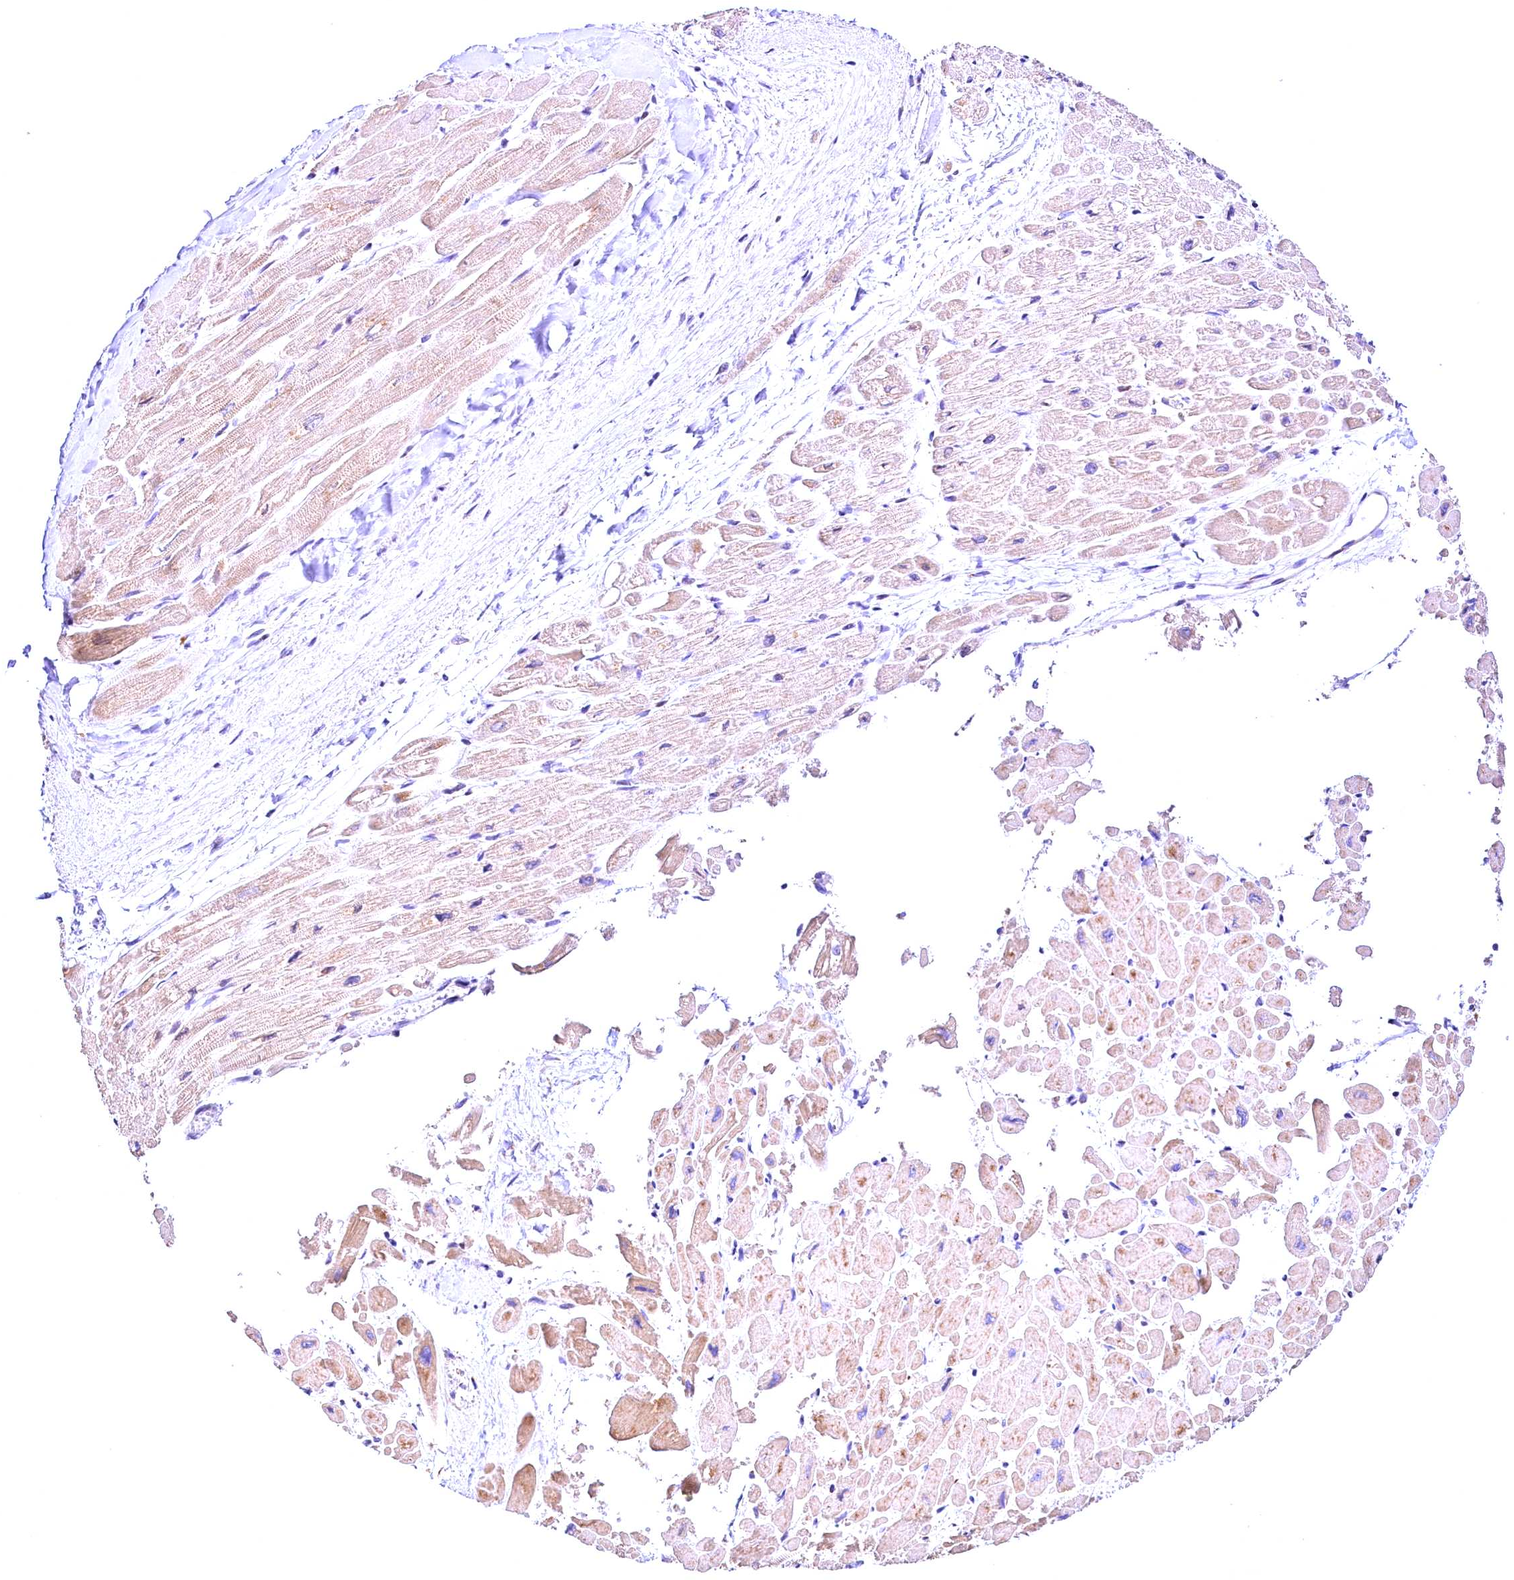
{"staining": {"intensity": "weak", "quantity": "25%-75%", "location": "cytoplasmic/membranous"}, "tissue": "heart muscle", "cell_type": "Cardiomyocytes", "image_type": "normal", "snomed": [{"axis": "morphology", "description": "Normal tissue, NOS"}, {"axis": "topography", "description": "Heart"}], "caption": "The histopathology image demonstrates immunohistochemical staining of unremarkable heart muscle. There is weak cytoplasmic/membranous staining is present in about 25%-75% of cardiomyocytes.", "gene": "CHORDC1", "patient": {"sex": "male", "age": 54}}